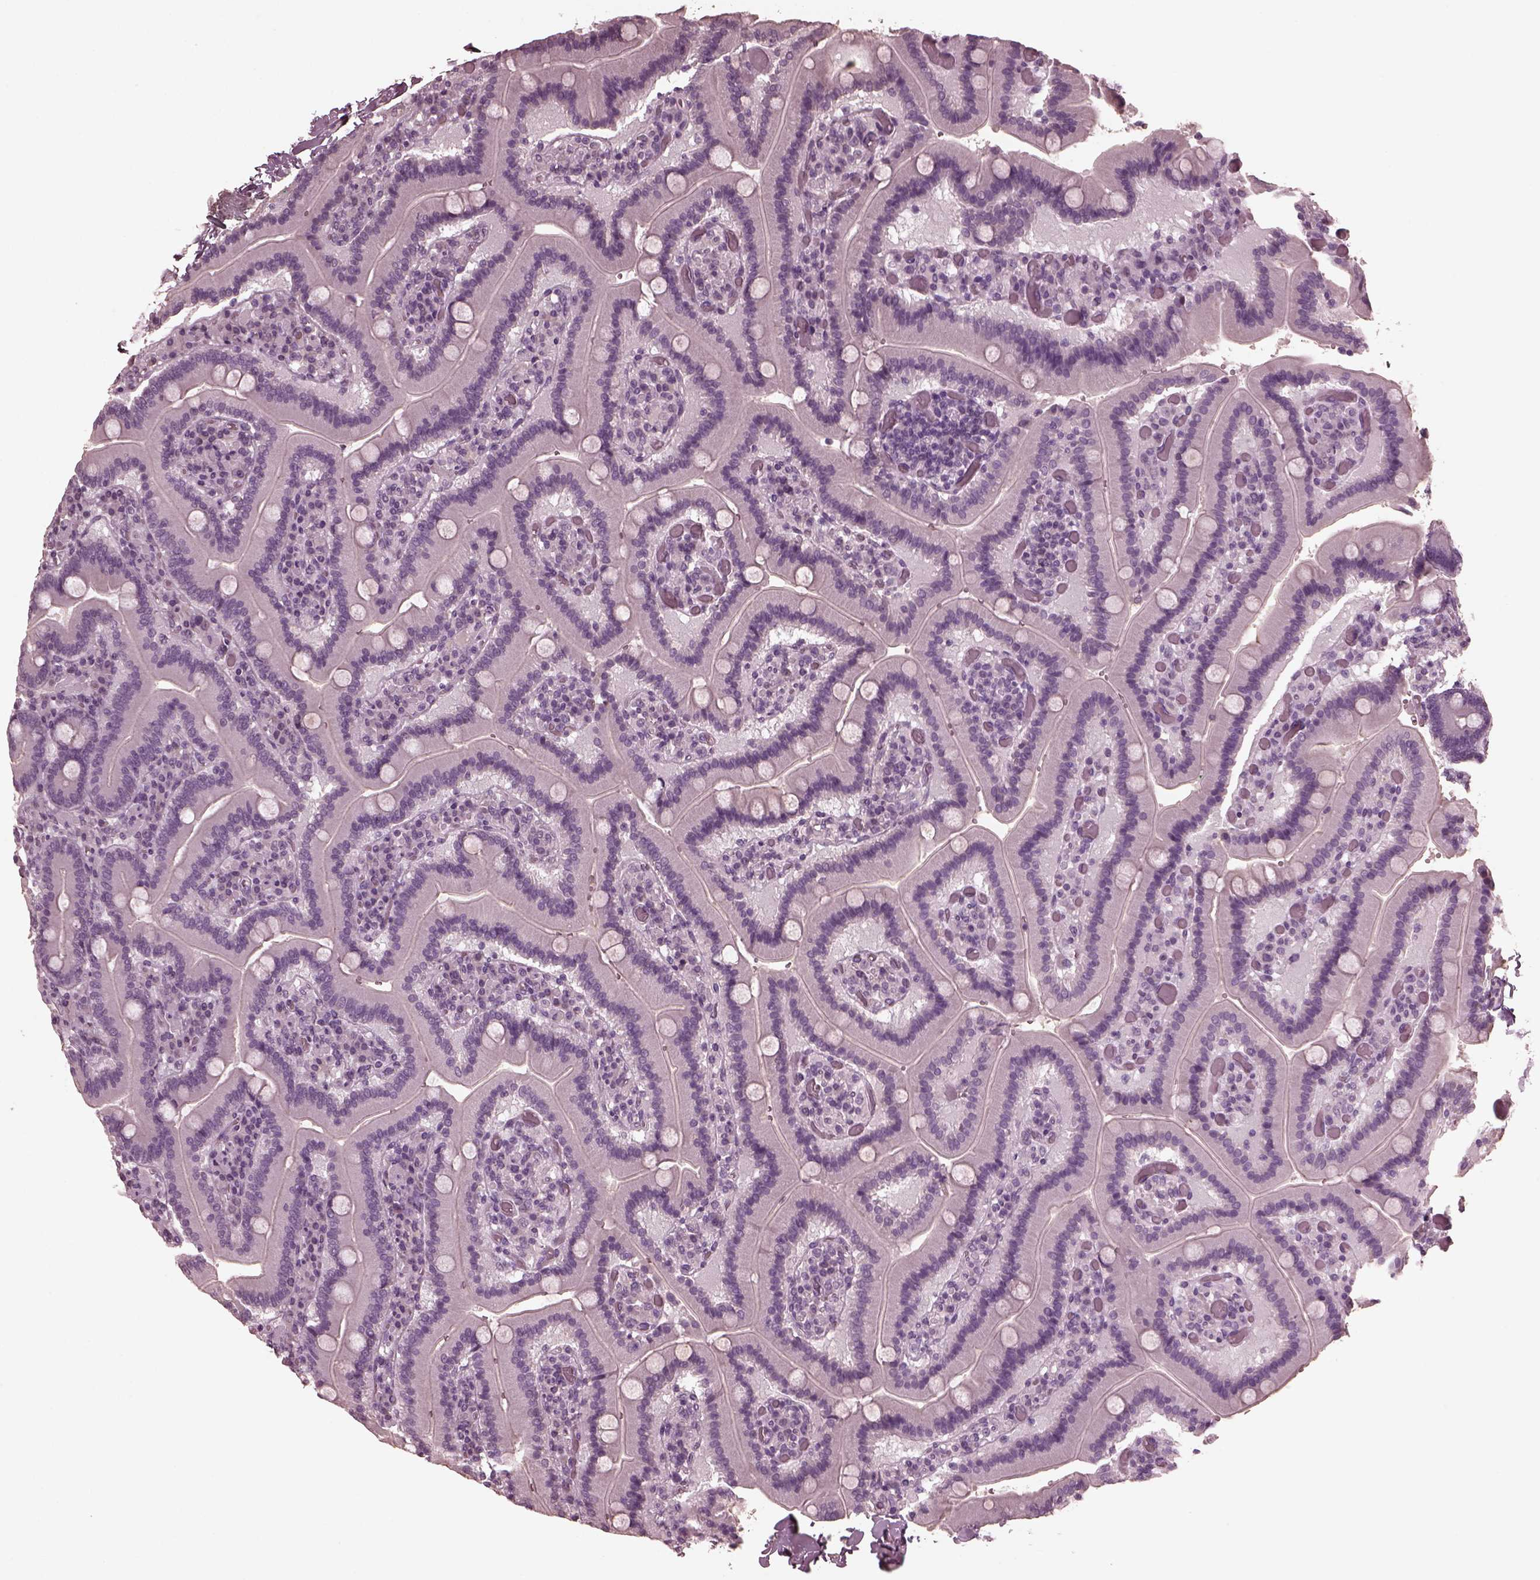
{"staining": {"intensity": "negative", "quantity": "none", "location": "none"}, "tissue": "duodenum", "cell_type": "Glandular cells", "image_type": "normal", "snomed": [{"axis": "morphology", "description": "Normal tissue, NOS"}, {"axis": "topography", "description": "Duodenum"}], "caption": "DAB (3,3'-diaminobenzidine) immunohistochemical staining of unremarkable human duodenum reveals no significant staining in glandular cells.", "gene": "CGA", "patient": {"sex": "female", "age": 62}}